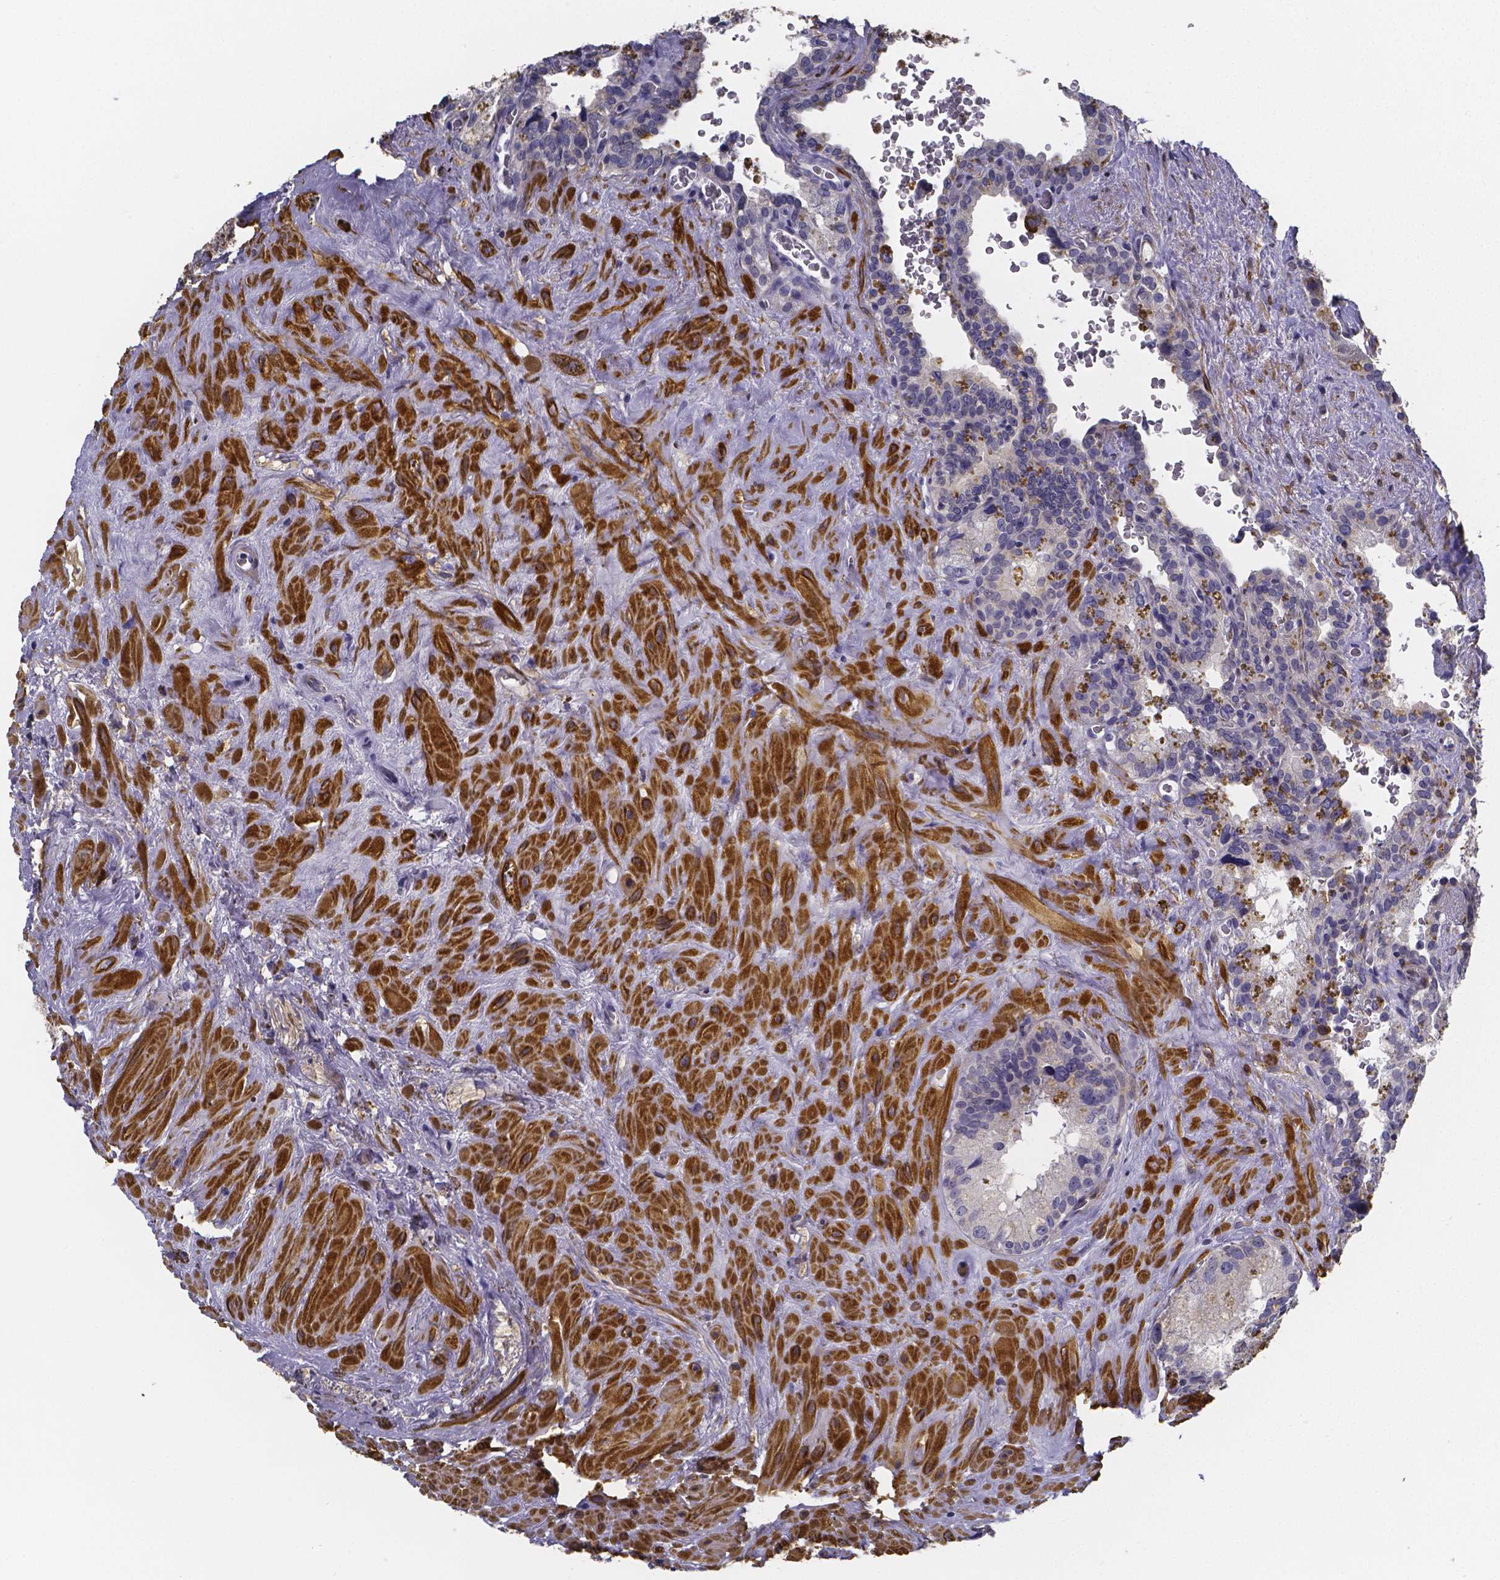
{"staining": {"intensity": "negative", "quantity": "none", "location": "none"}, "tissue": "seminal vesicle", "cell_type": "Glandular cells", "image_type": "normal", "snomed": [{"axis": "morphology", "description": "Normal tissue, NOS"}, {"axis": "topography", "description": "Prostate"}, {"axis": "topography", "description": "Seminal veicle"}], "caption": "The IHC photomicrograph has no significant staining in glandular cells of seminal vesicle. The staining was performed using DAB to visualize the protein expression in brown, while the nuclei were stained in blue with hematoxylin (Magnification: 20x).", "gene": "RERG", "patient": {"sex": "male", "age": 71}}